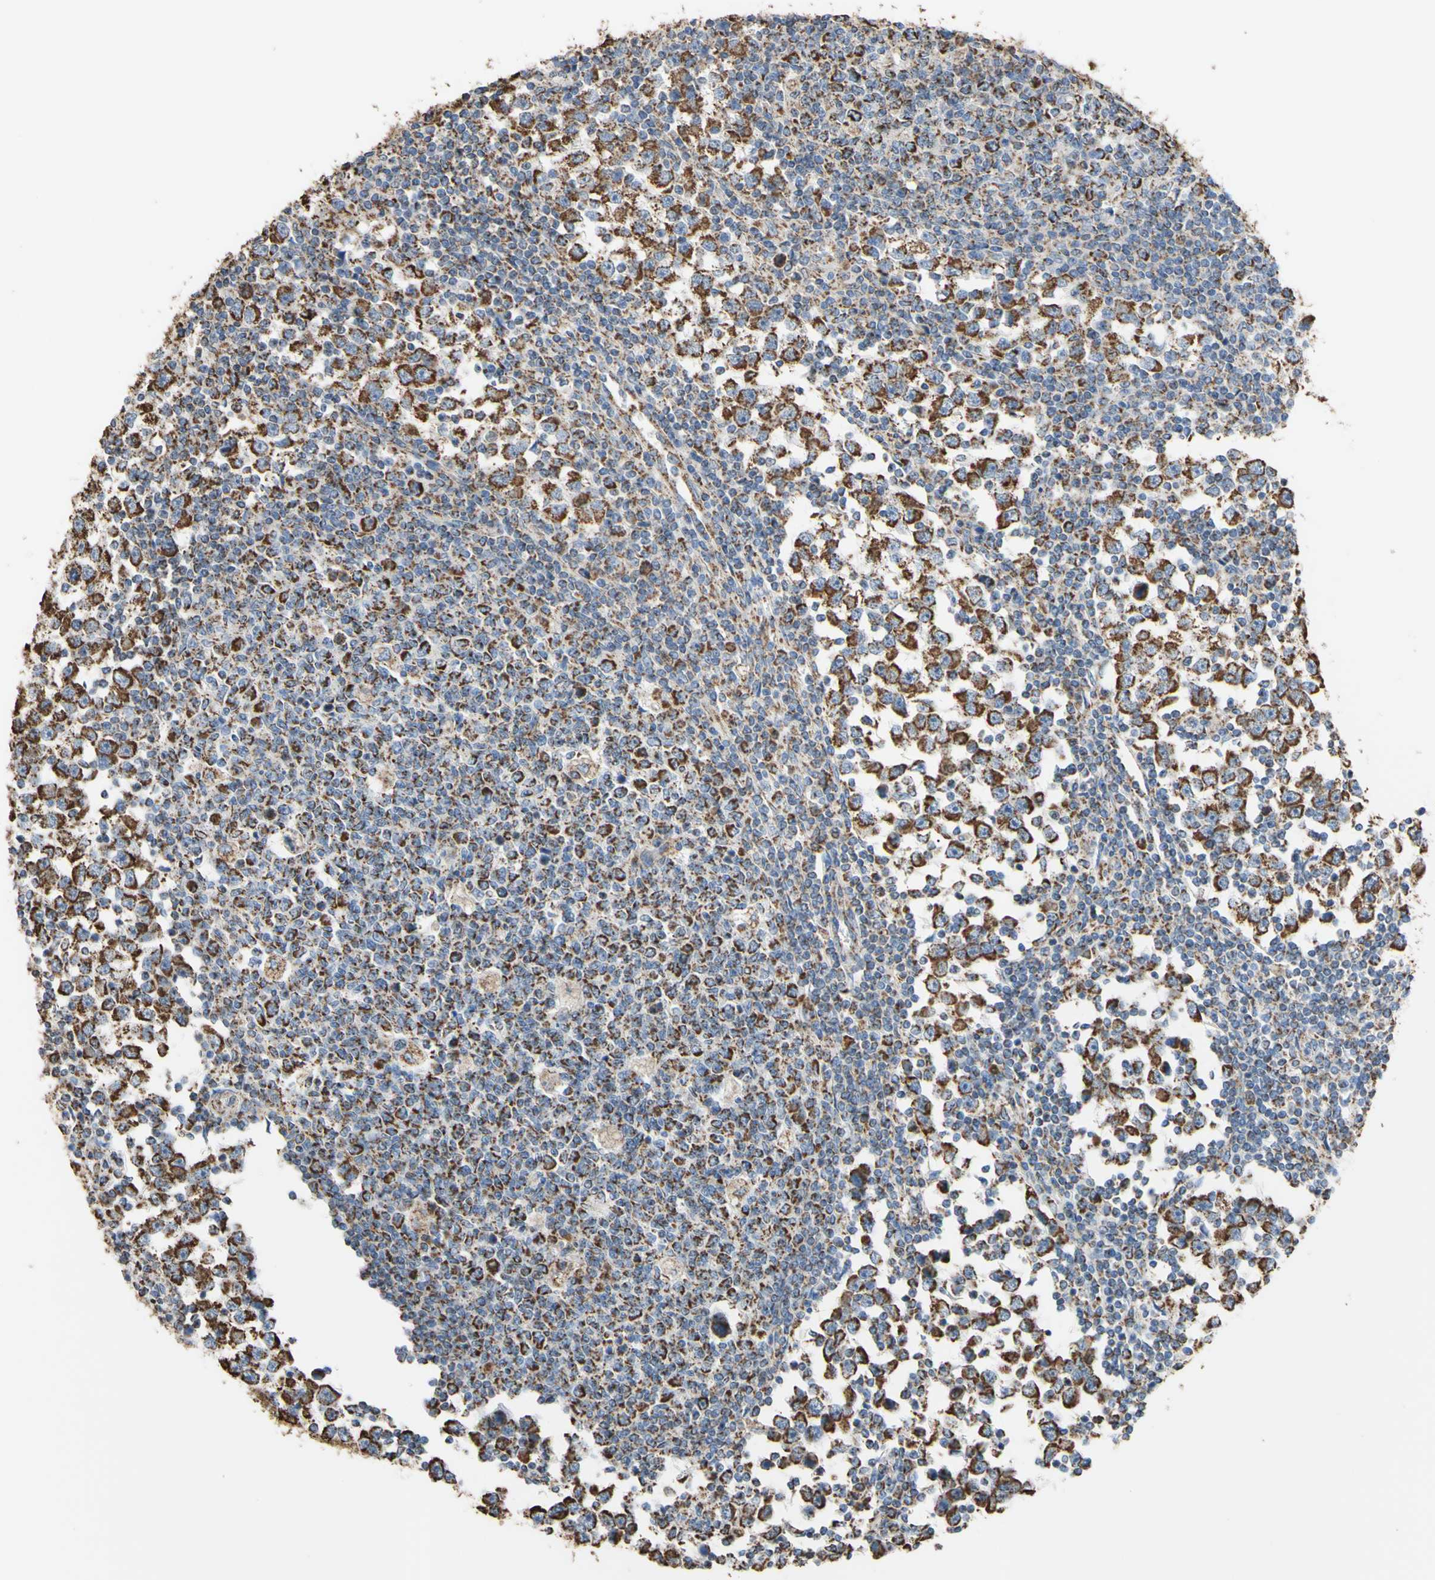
{"staining": {"intensity": "strong", "quantity": "25%-75%", "location": "cytoplasmic/membranous"}, "tissue": "testis cancer", "cell_type": "Tumor cells", "image_type": "cancer", "snomed": [{"axis": "morphology", "description": "Seminoma, NOS"}, {"axis": "topography", "description": "Testis"}], "caption": "Human testis cancer stained with a protein marker shows strong staining in tumor cells.", "gene": "CMKLR2", "patient": {"sex": "male", "age": 65}}